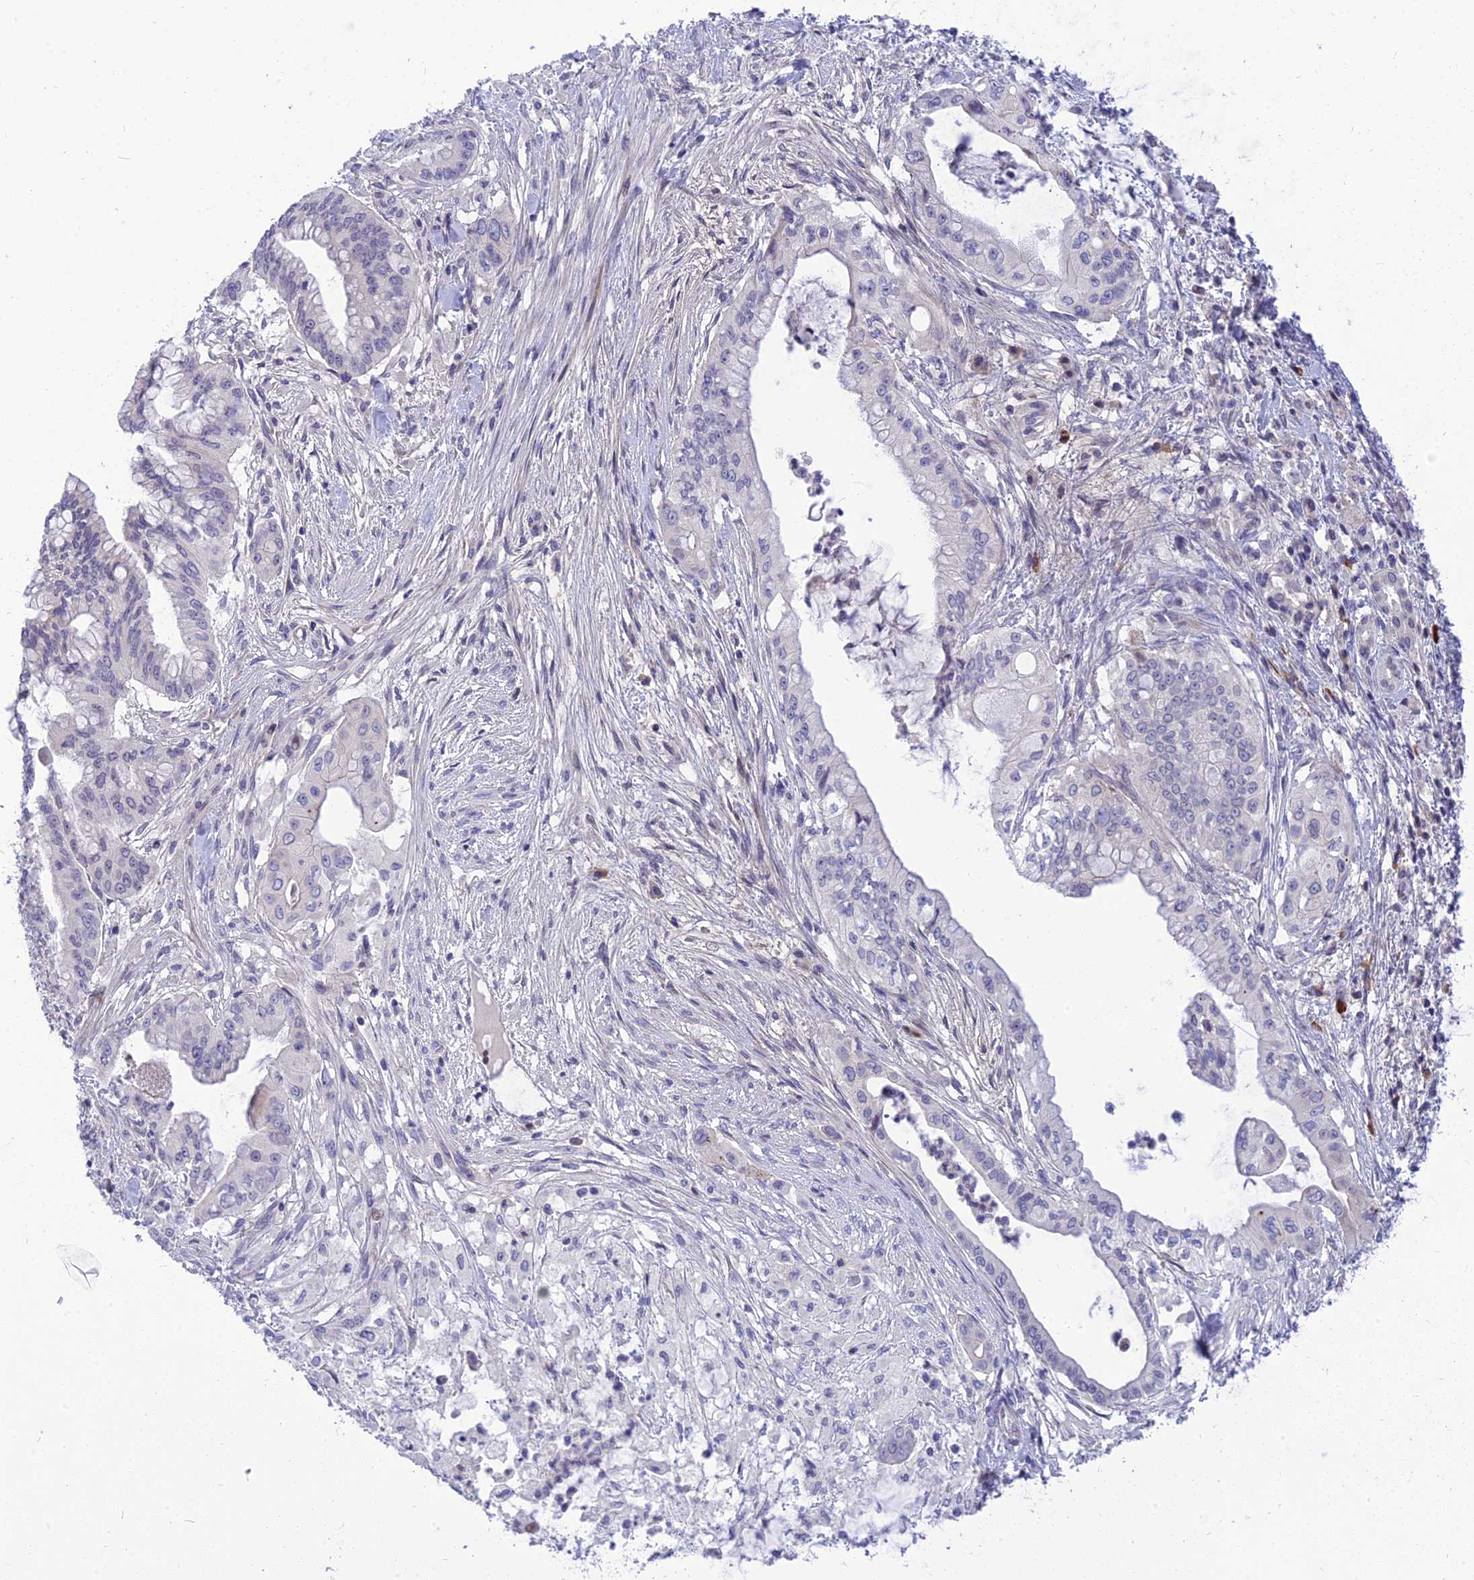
{"staining": {"intensity": "negative", "quantity": "none", "location": "none"}, "tissue": "pancreatic cancer", "cell_type": "Tumor cells", "image_type": "cancer", "snomed": [{"axis": "morphology", "description": "Adenocarcinoma, NOS"}, {"axis": "topography", "description": "Pancreas"}], "caption": "IHC photomicrograph of neoplastic tissue: human pancreatic cancer (adenocarcinoma) stained with DAB (3,3'-diaminobenzidine) reveals no significant protein staining in tumor cells.", "gene": "MBD3L1", "patient": {"sex": "male", "age": 46}}